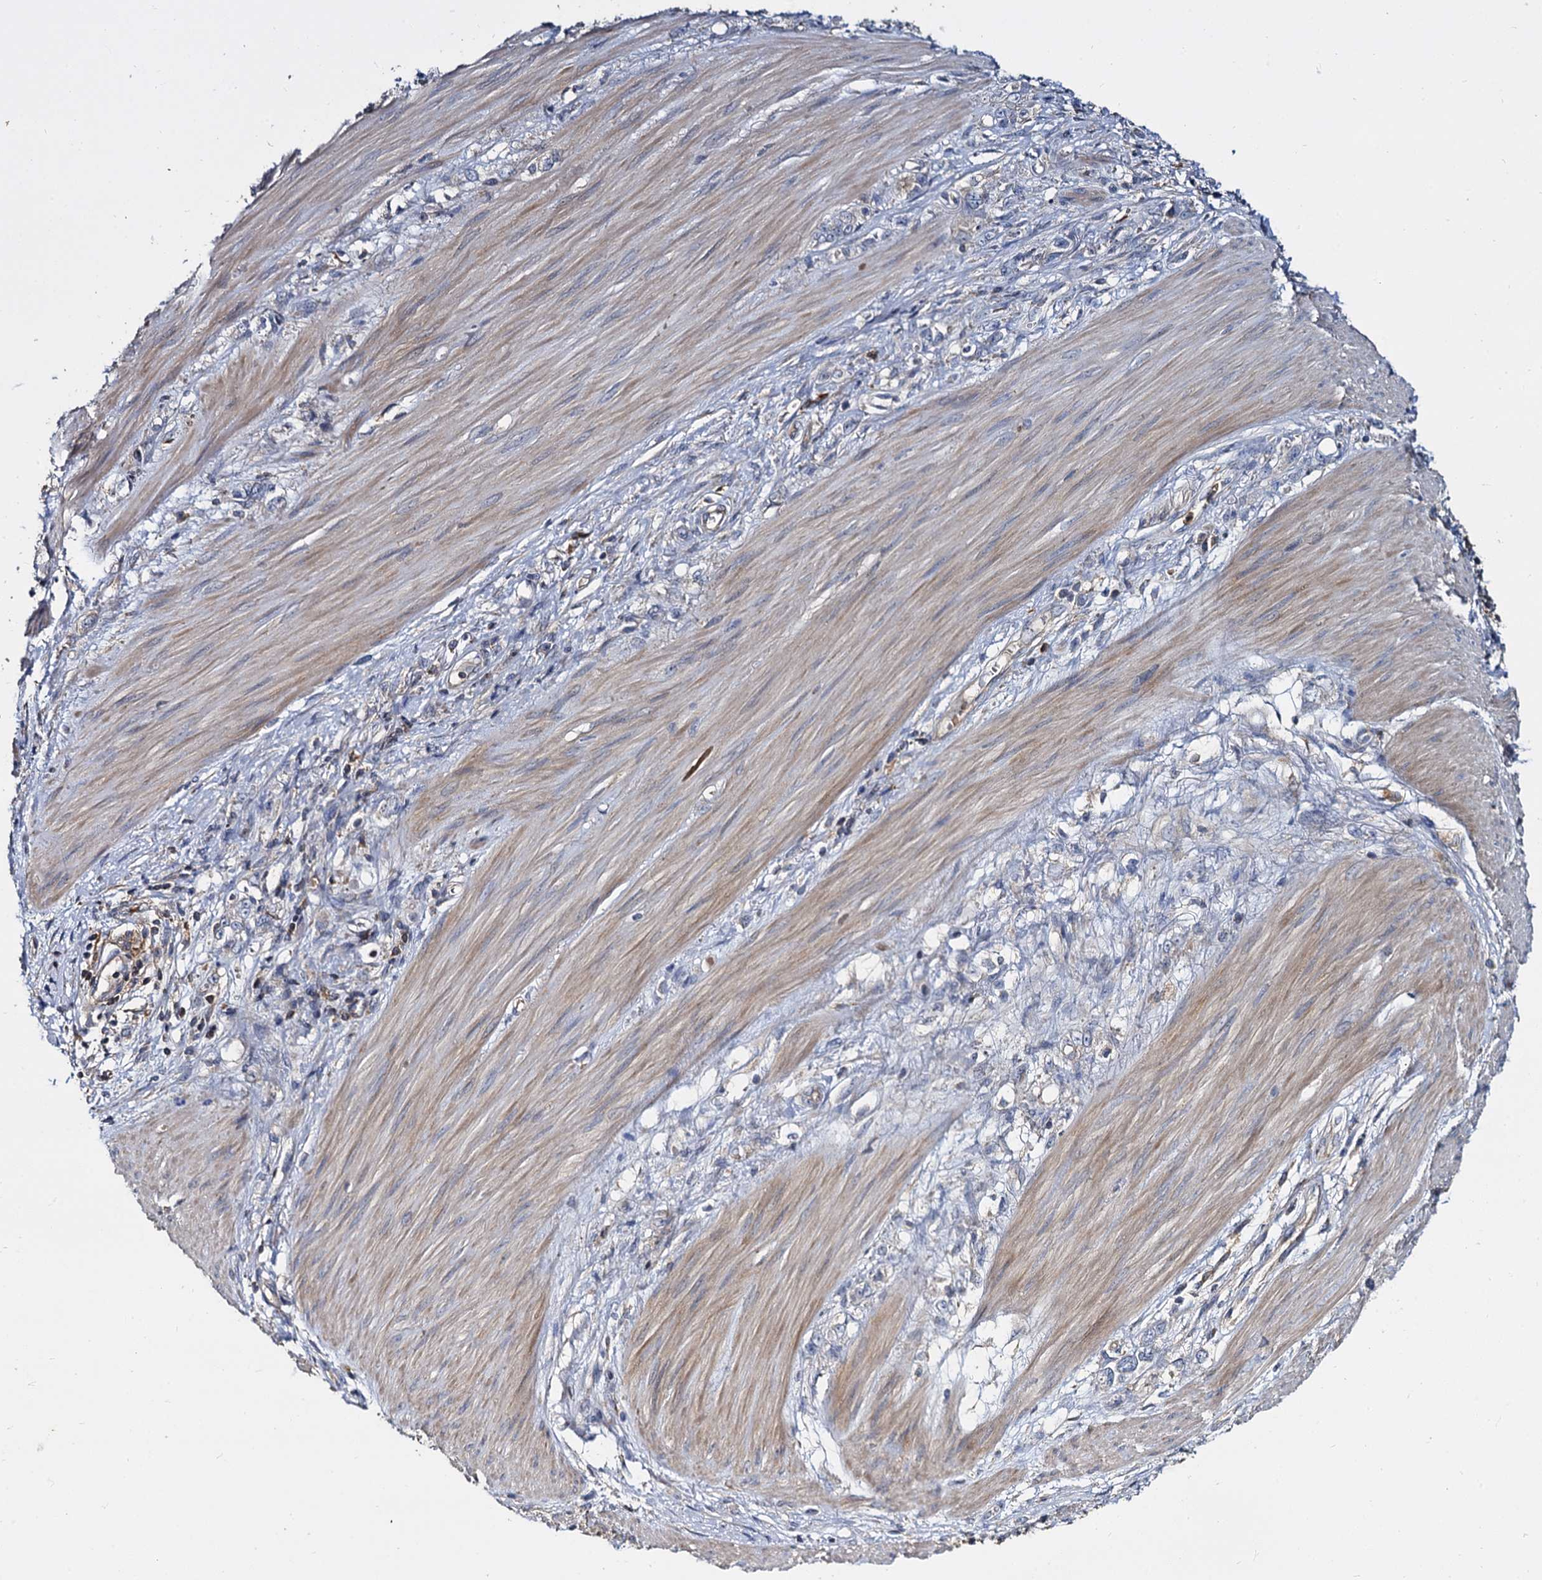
{"staining": {"intensity": "negative", "quantity": "none", "location": "none"}, "tissue": "stomach cancer", "cell_type": "Tumor cells", "image_type": "cancer", "snomed": [{"axis": "morphology", "description": "Adenocarcinoma, NOS"}, {"axis": "topography", "description": "Stomach"}], "caption": "IHC image of neoplastic tissue: stomach cancer stained with DAB (3,3'-diaminobenzidine) shows no significant protein staining in tumor cells.", "gene": "ANKRD13A", "patient": {"sex": "female", "age": 76}}